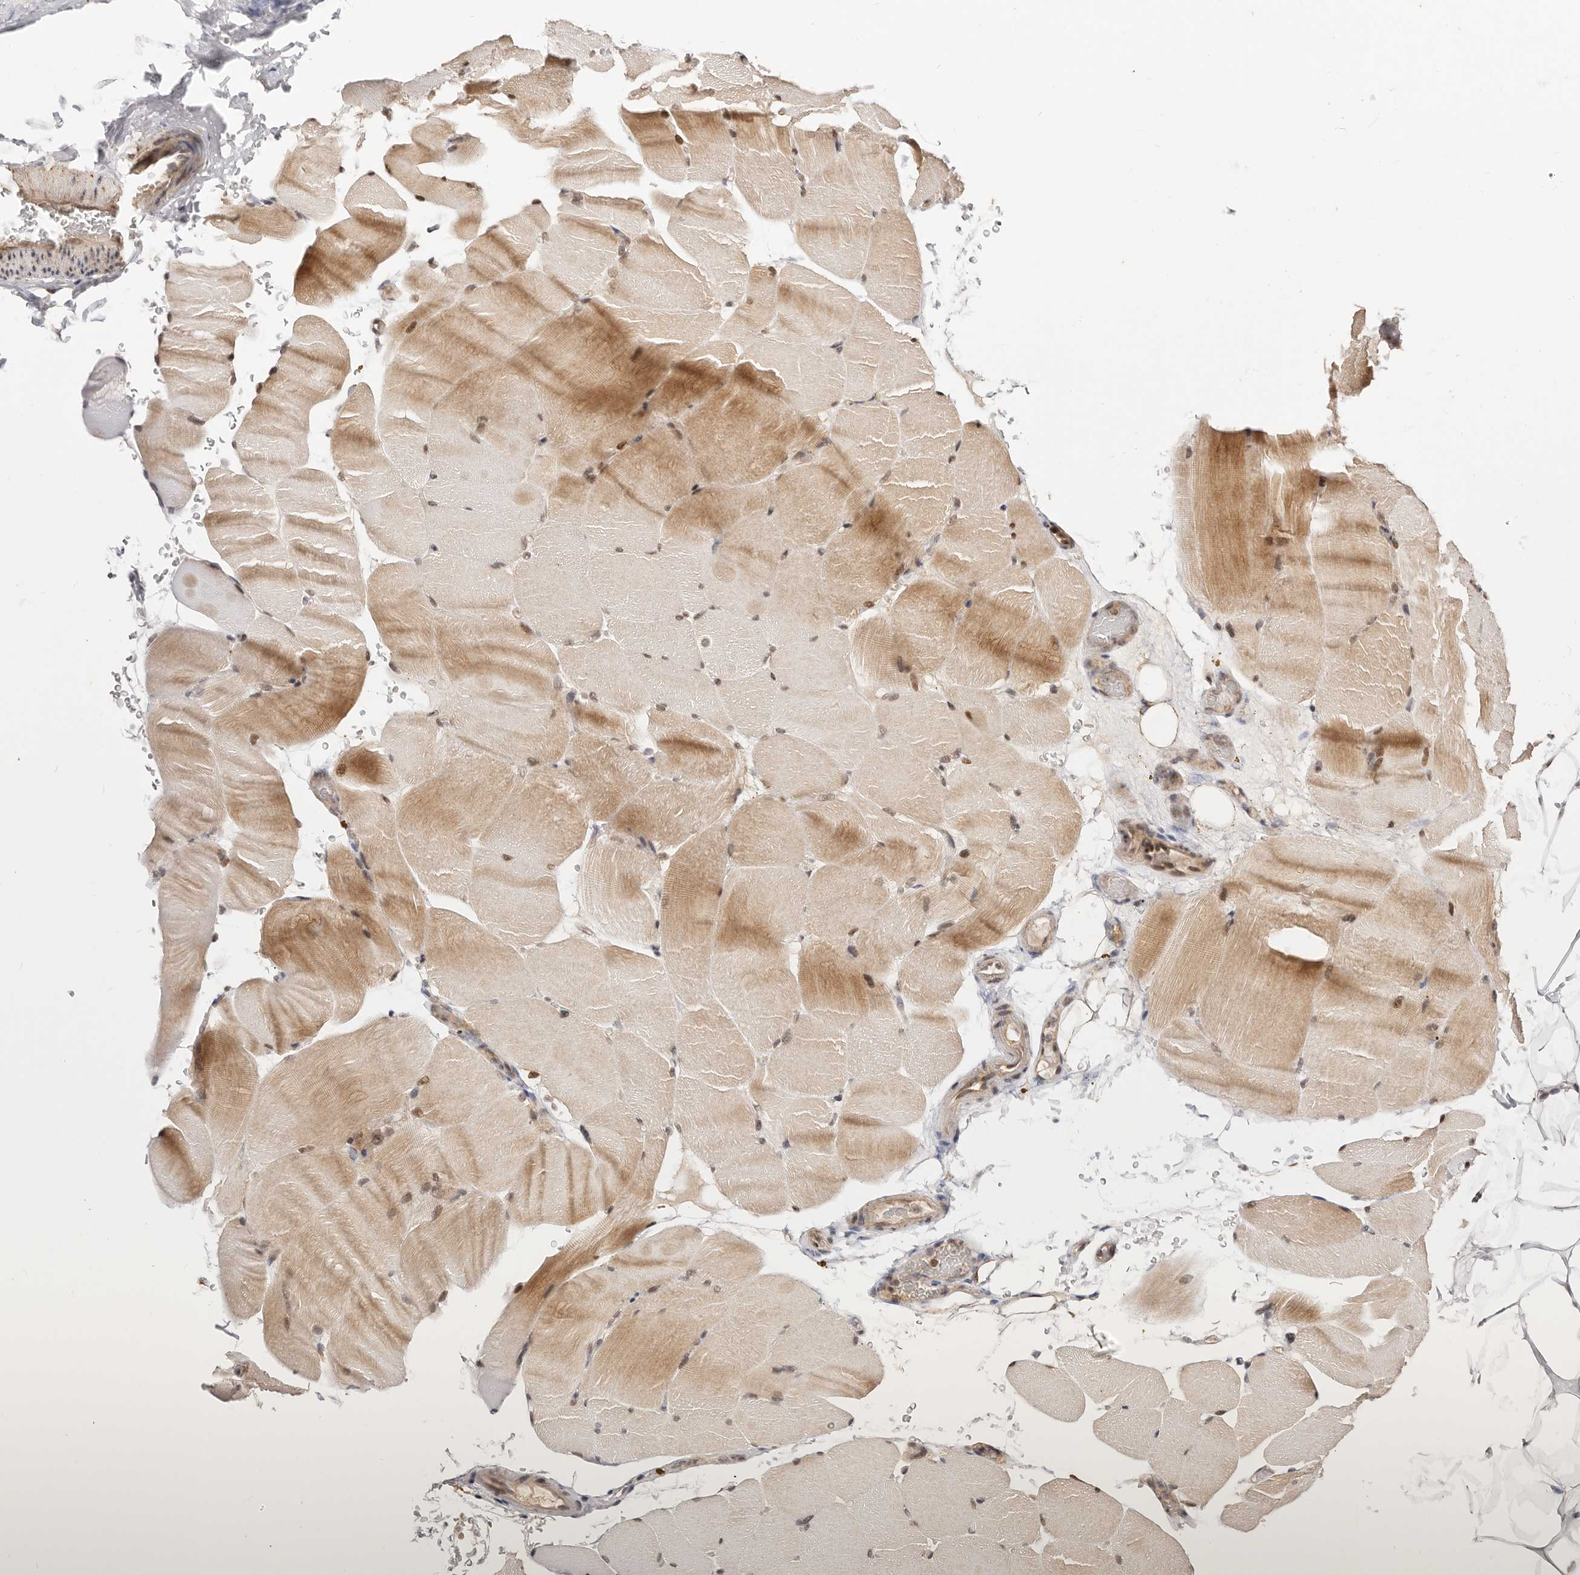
{"staining": {"intensity": "moderate", "quantity": "<25%", "location": "cytoplasmic/membranous"}, "tissue": "skeletal muscle", "cell_type": "Myocytes", "image_type": "normal", "snomed": [{"axis": "morphology", "description": "Normal tissue, NOS"}, {"axis": "topography", "description": "Skeletal muscle"}, {"axis": "topography", "description": "Parathyroid gland"}], "caption": "Protein staining shows moderate cytoplasmic/membranous staining in approximately <25% of myocytes in benign skeletal muscle.", "gene": "SEC14L1", "patient": {"sex": "female", "age": 37}}